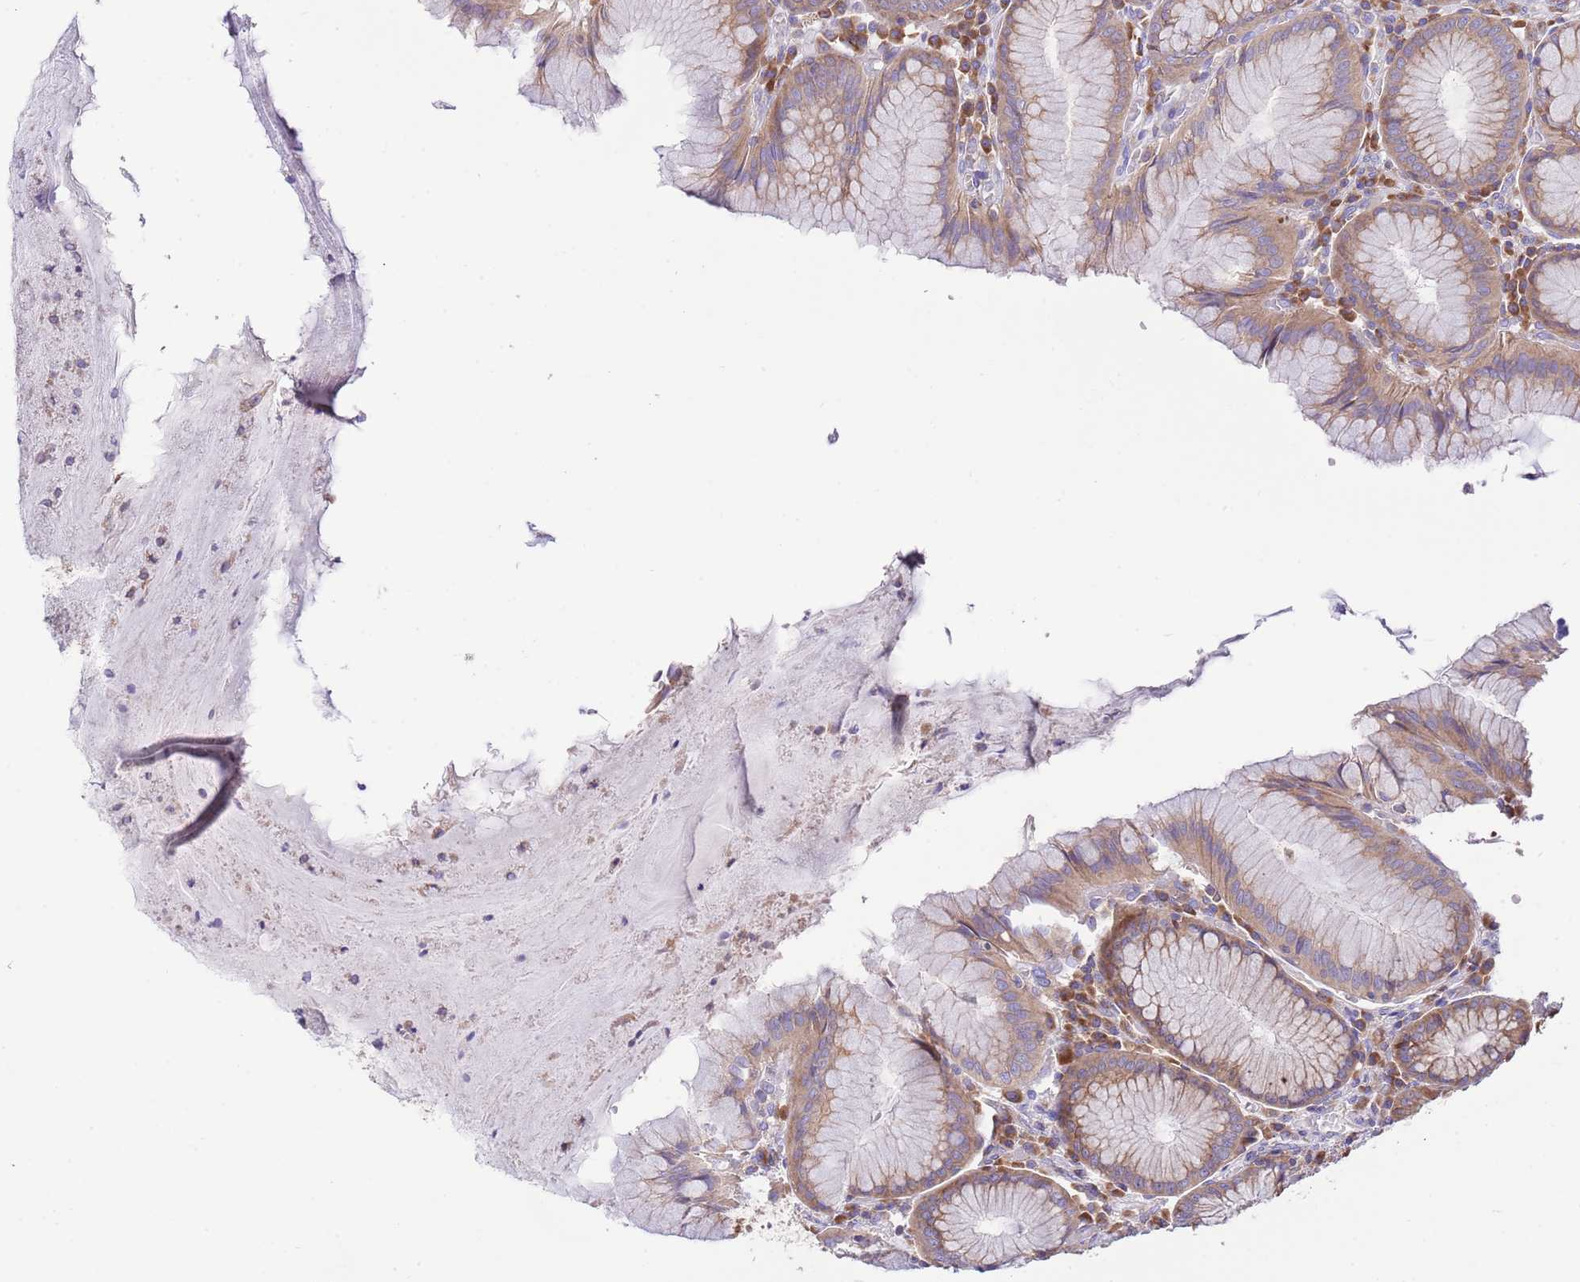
{"staining": {"intensity": "strong", "quantity": "25%-75%", "location": "cytoplasmic/membranous"}, "tissue": "stomach", "cell_type": "Glandular cells", "image_type": "normal", "snomed": [{"axis": "morphology", "description": "Normal tissue, NOS"}, {"axis": "topography", "description": "Stomach"}], "caption": "Immunohistochemical staining of normal human stomach exhibits high levels of strong cytoplasmic/membranous staining in approximately 25%-75% of glandular cells. (IHC, brightfield microscopy, high magnification).", "gene": "RPS10", "patient": {"sex": "male", "age": 55}}